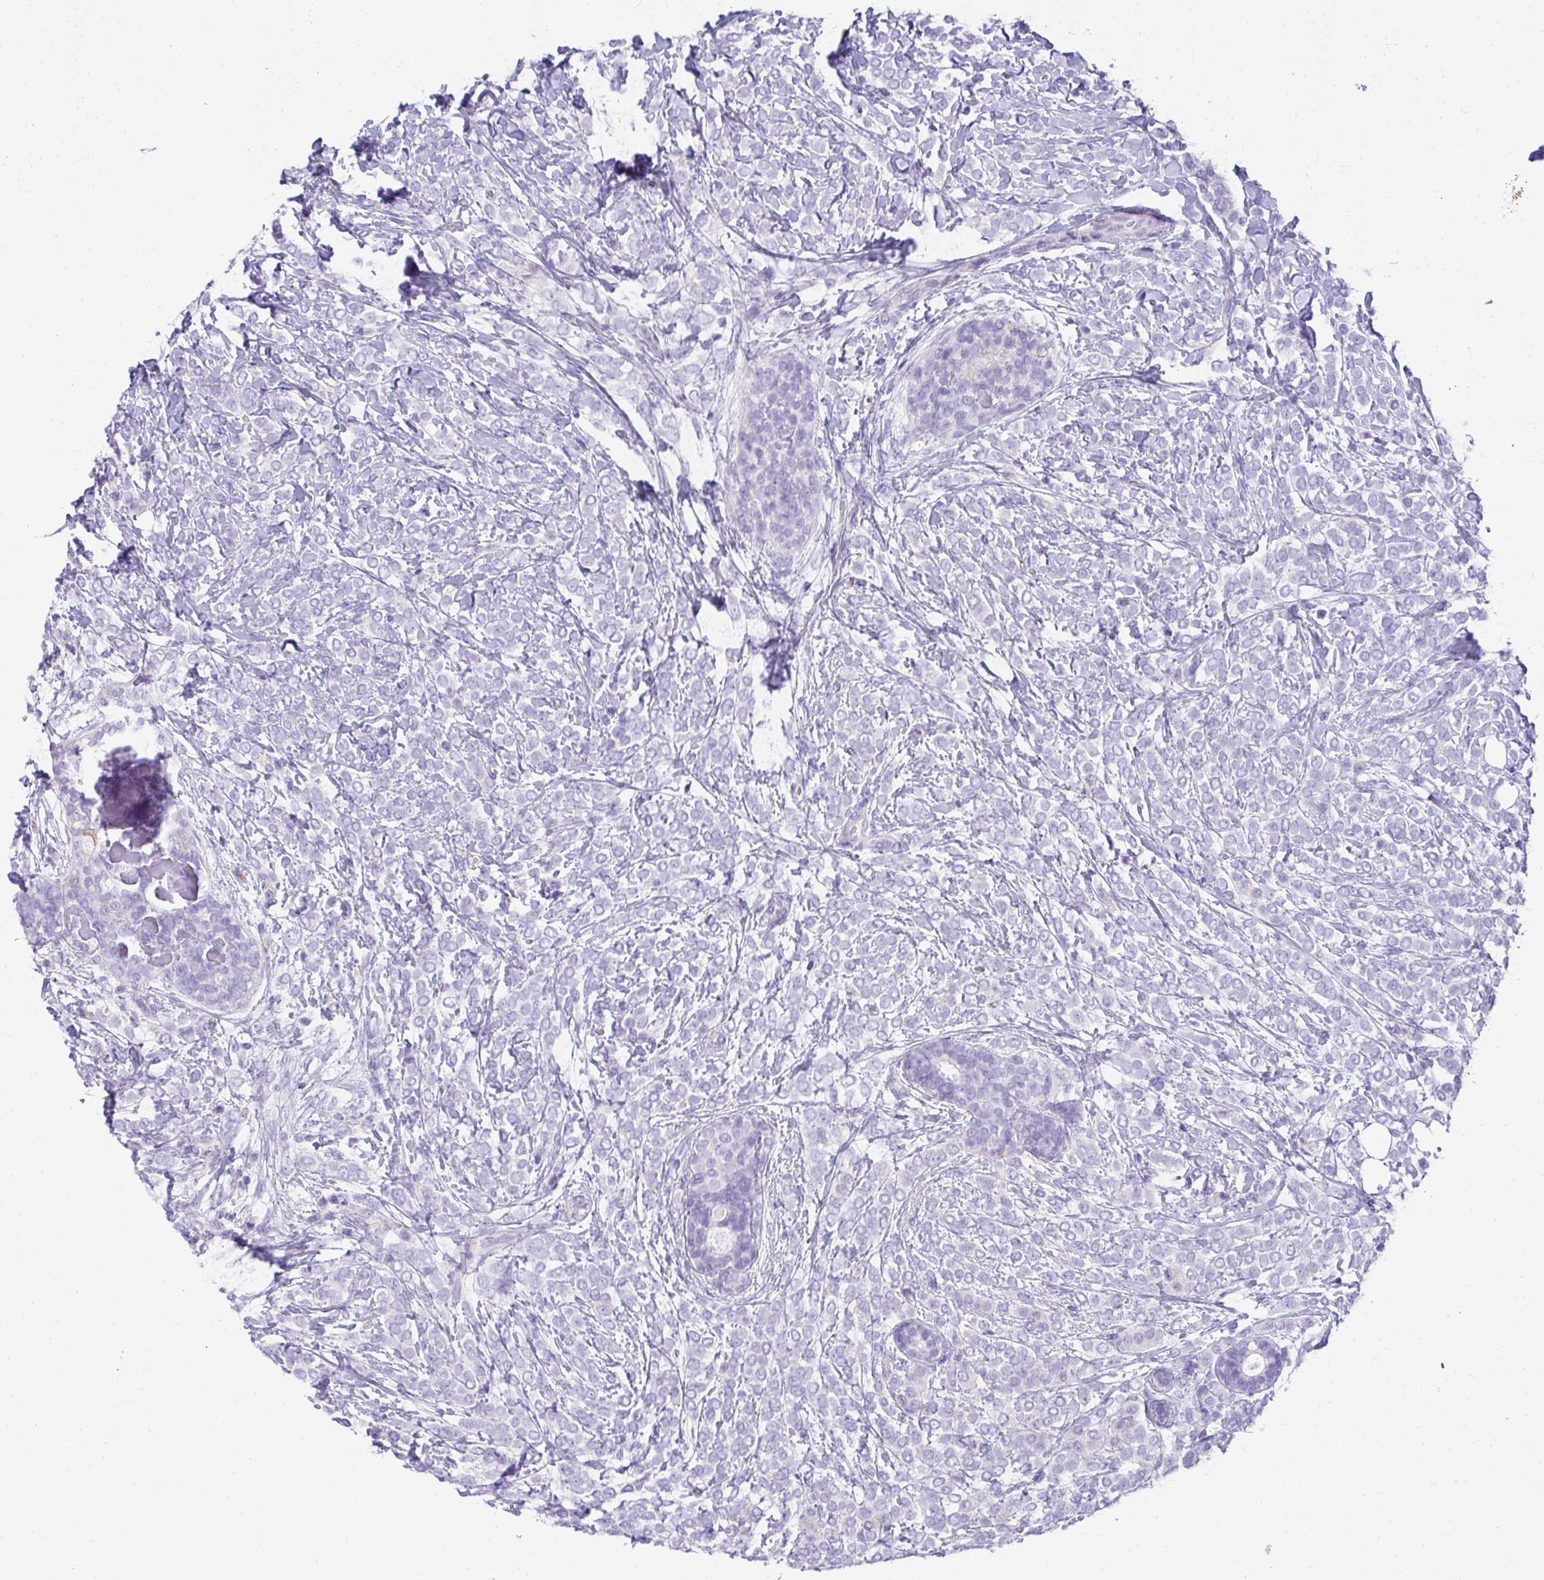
{"staining": {"intensity": "negative", "quantity": "none", "location": "none"}, "tissue": "breast cancer", "cell_type": "Tumor cells", "image_type": "cancer", "snomed": [{"axis": "morphology", "description": "Lobular carcinoma"}, {"axis": "topography", "description": "Breast"}], "caption": "Immunohistochemistry (IHC) histopathology image of breast cancer (lobular carcinoma) stained for a protein (brown), which shows no expression in tumor cells.", "gene": "PLPPR3", "patient": {"sex": "female", "age": 49}}